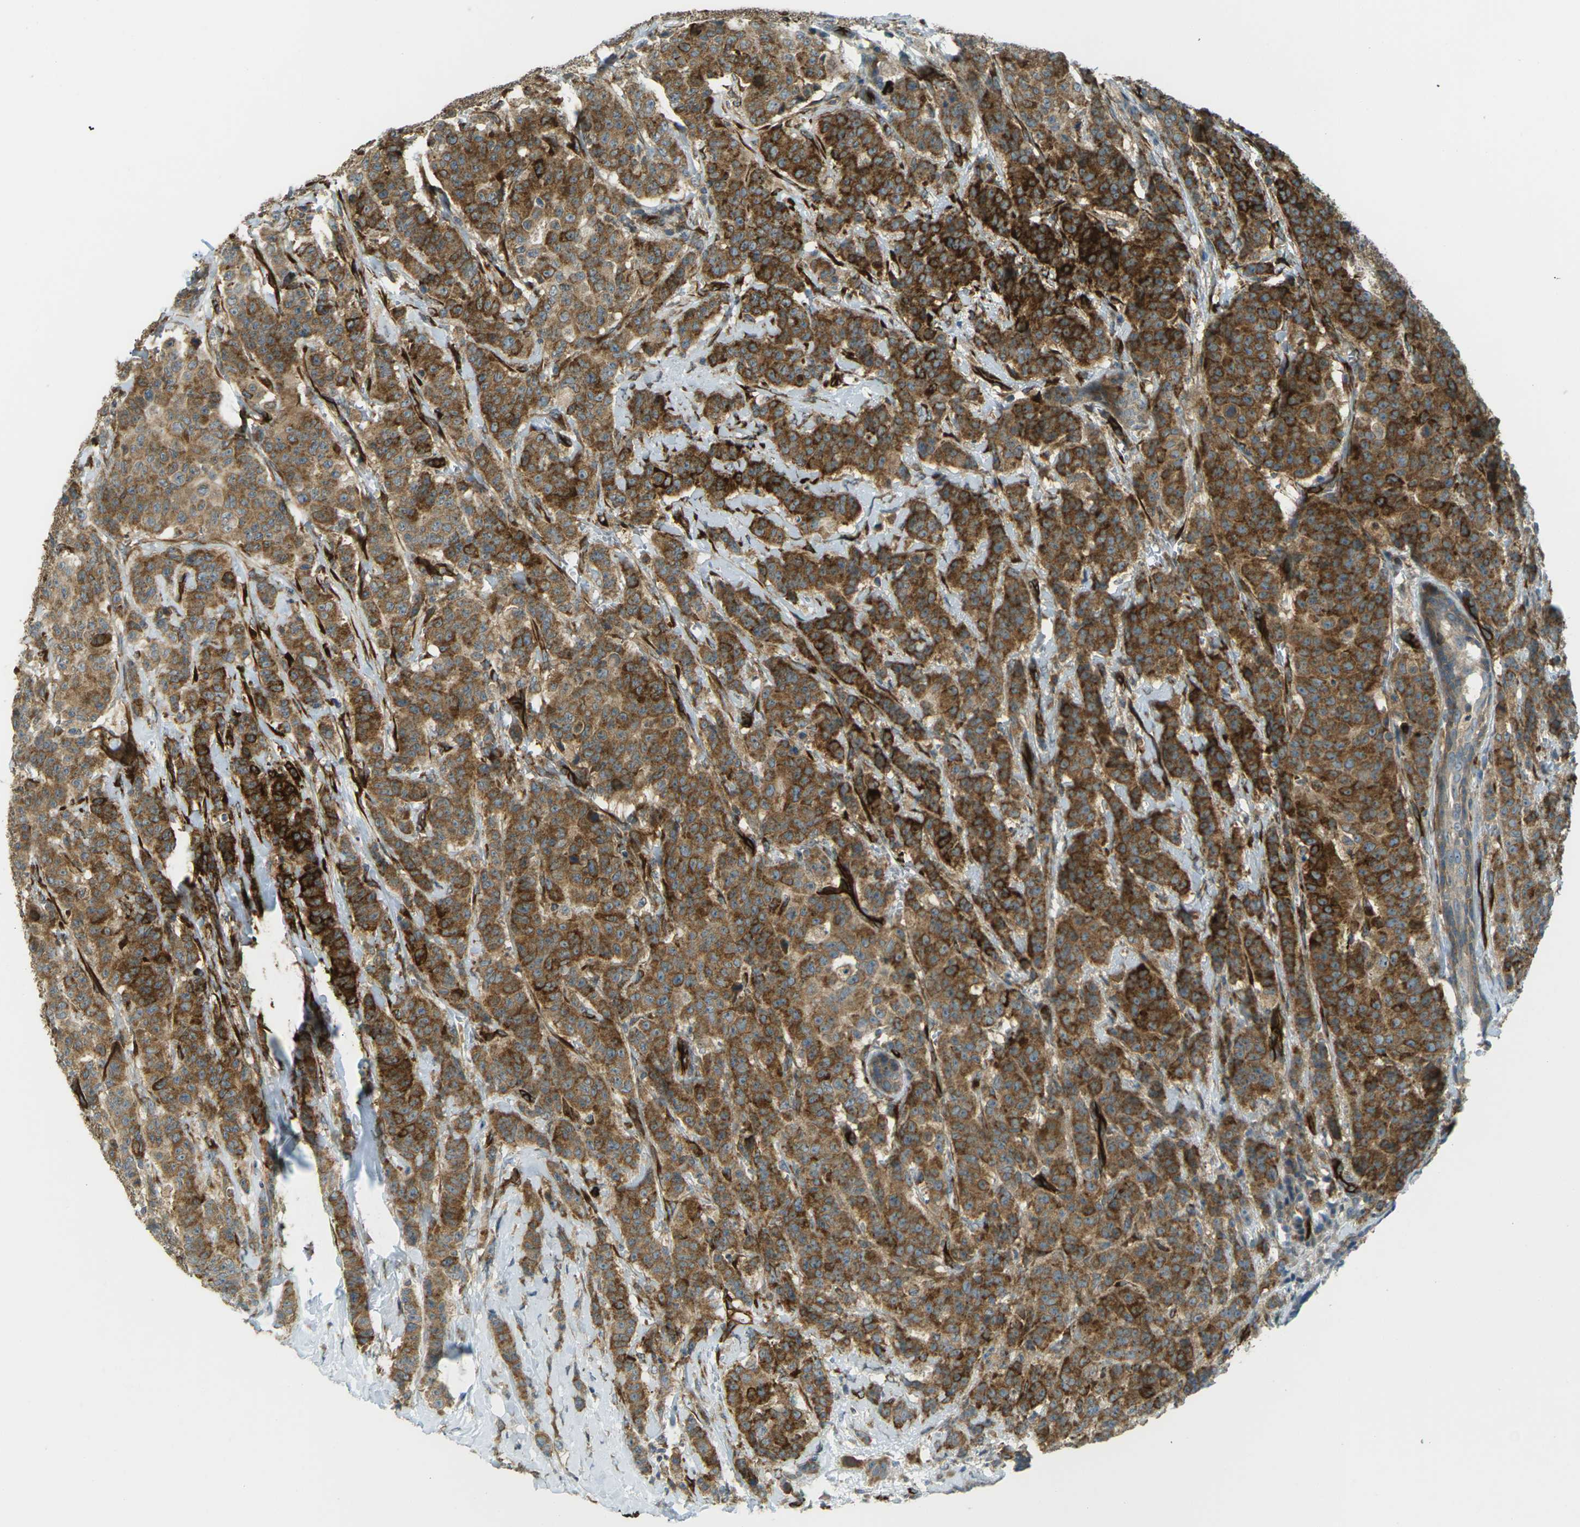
{"staining": {"intensity": "strong", "quantity": ">75%", "location": "cytoplasmic/membranous"}, "tissue": "breast cancer", "cell_type": "Tumor cells", "image_type": "cancer", "snomed": [{"axis": "morphology", "description": "Normal tissue, NOS"}, {"axis": "morphology", "description": "Duct carcinoma"}, {"axis": "topography", "description": "Breast"}], "caption": "Protein expression analysis of infiltrating ductal carcinoma (breast) reveals strong cytoplasmic/membranous expression in approximately >75% of tumor cells.", "gene": "S1PR1", "patient": {"sex": "female", "age": 40}}